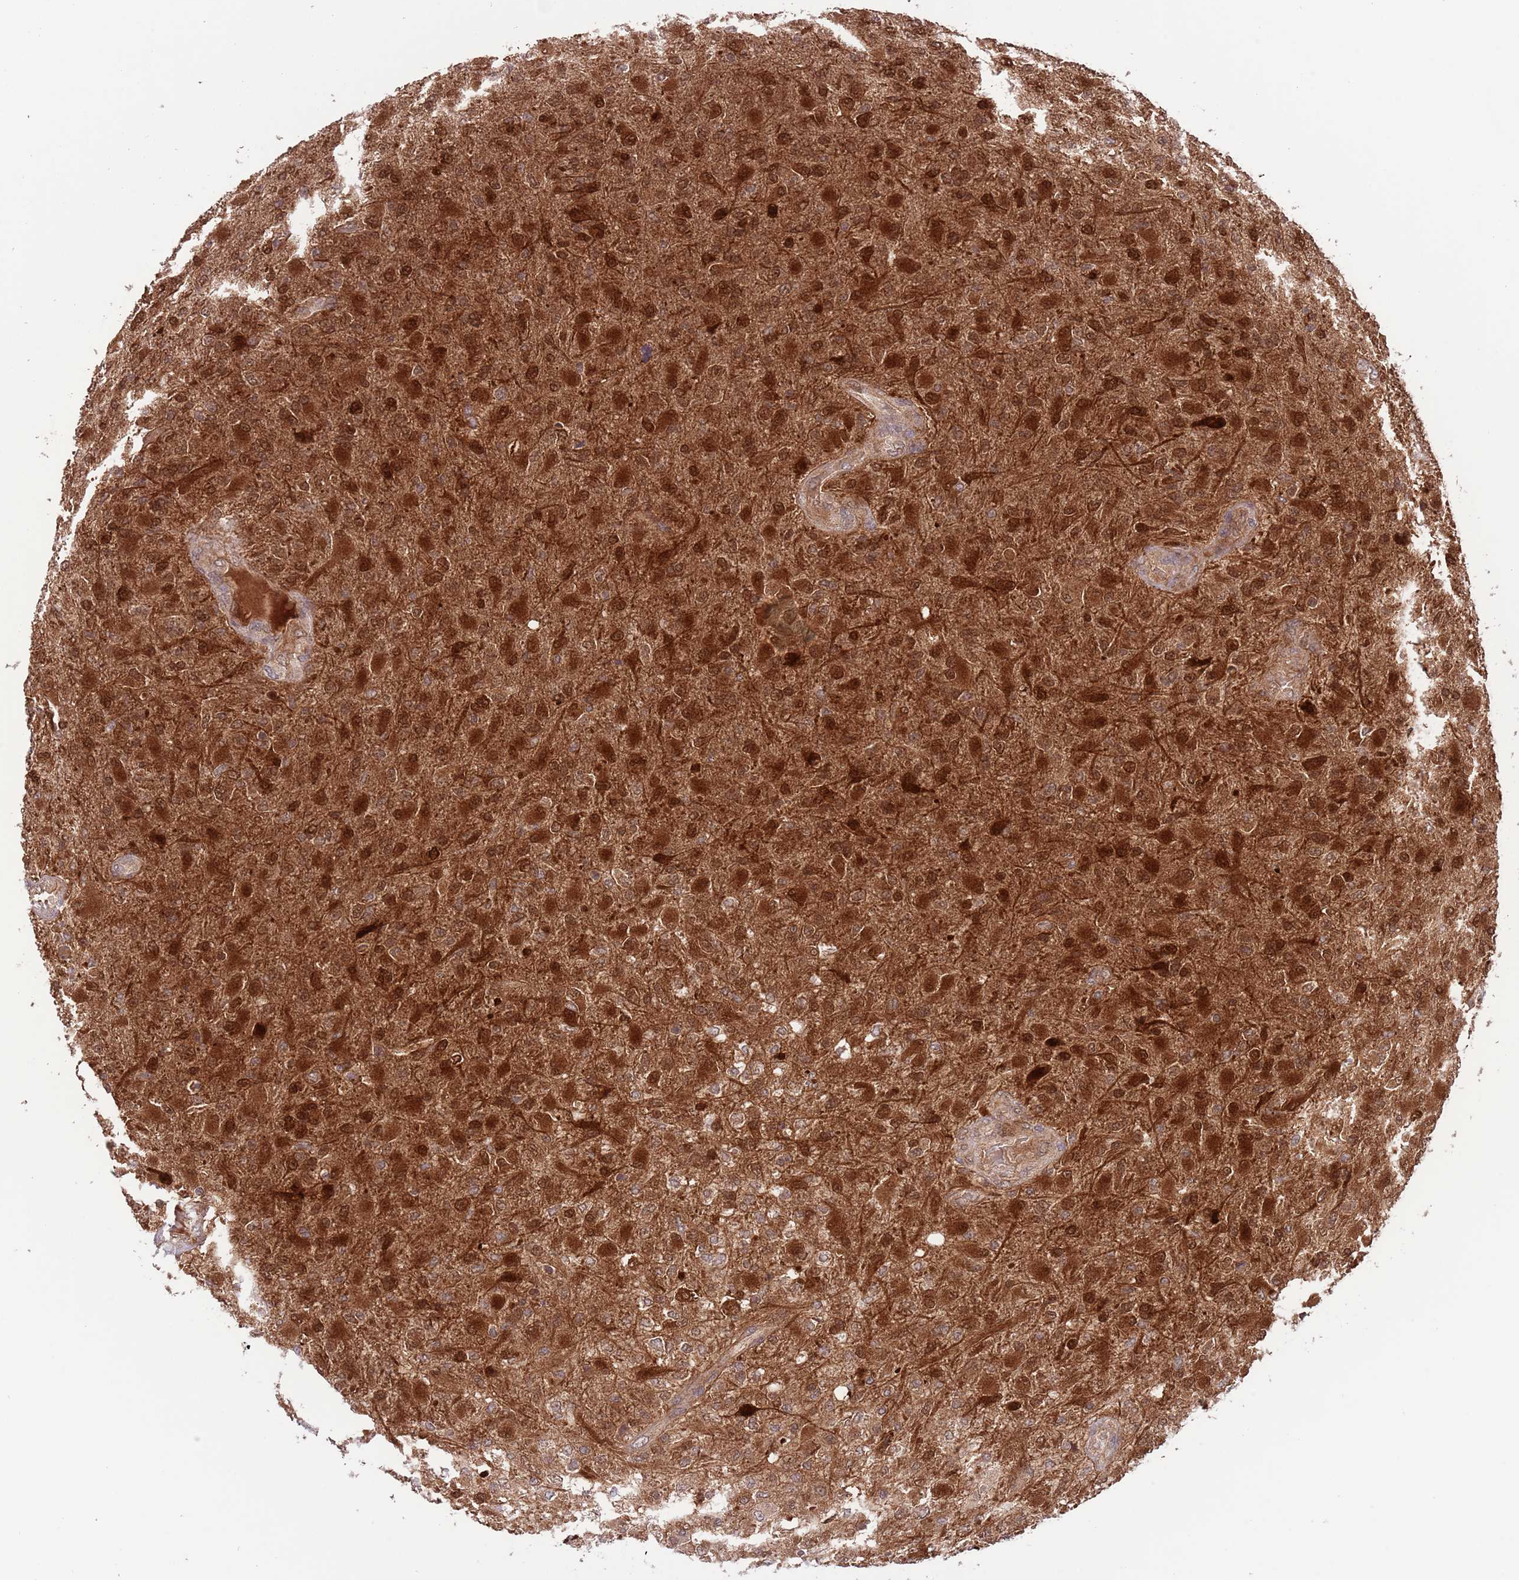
{"staining": {"intensity": "strong", "quantity": ">75%", "location": "cytoplasmic/membranous,nuclear"}, "tissue": "glioma", "cell_type": "Tumor cells", "image_type": "cancer", "snomed": [{"axis": "morphology", "description": "Glioma, malignant, Low grade"}, {"axis": "topography", "description": "Brain"}], "caption": "About >75% of tumor cells in malignant glioma (low-grade) exhibit strong cytoplasmic/membranous and nuclear protein positivity as visualized by brown immunohistochemical staining.", "gene": "HDHD2", "patient": {"sex": "male", "age": 65}}